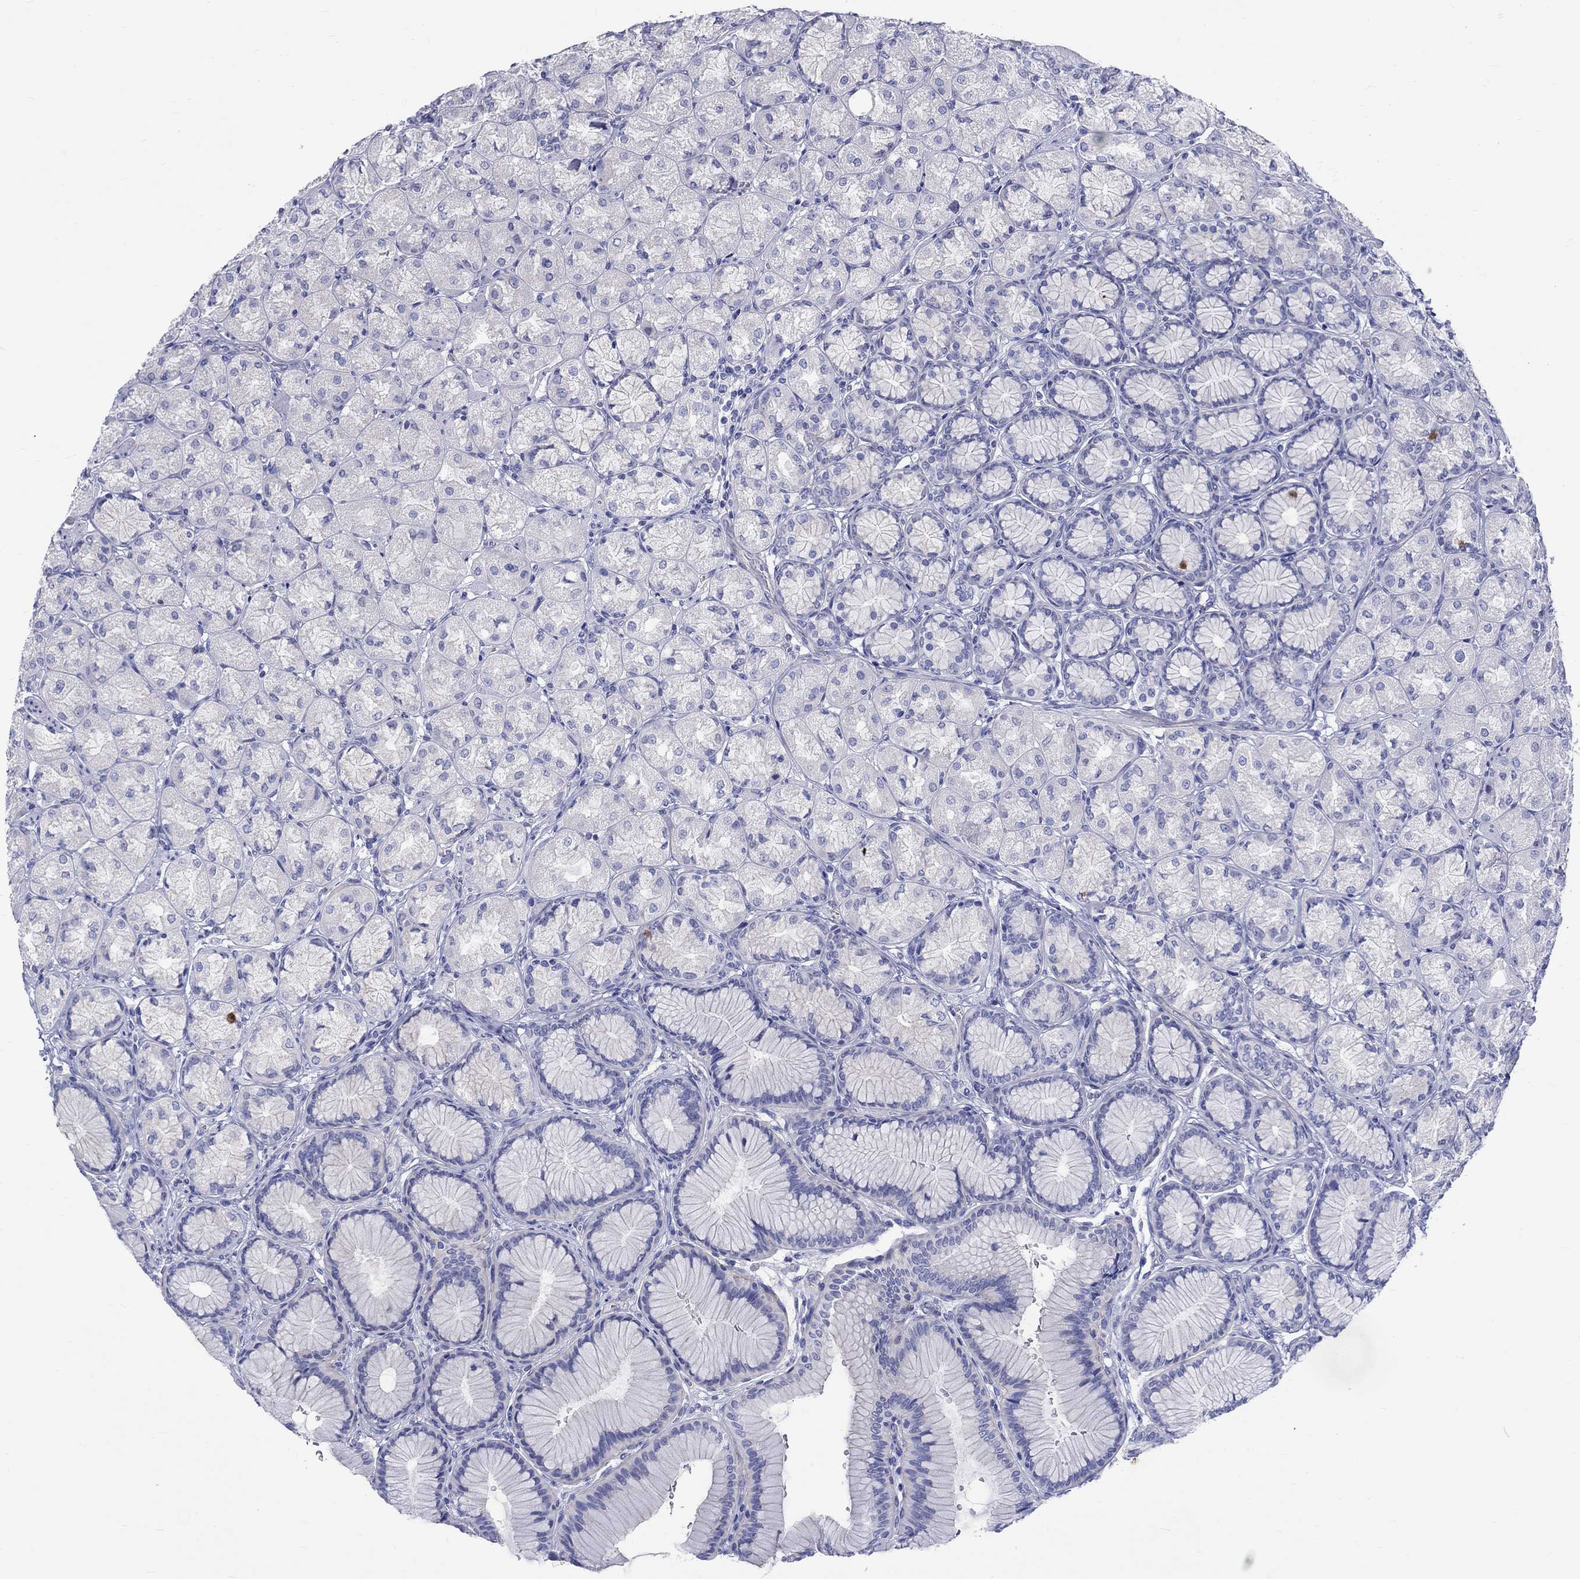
{"staining": {"intensity": "moderate", "quantity": "<25%", "location": "nuclear"}, "tissue": "stomach", "cell_type": "Glandular cells", "image_type": "normal", "snomed": [{"axis": "morphology", "description": "Normal tissue, NOS"}, {"axis": "morphology", "description": "Adenocarcinoma, NOS"}, {"axis": "morphology", "description": "Adenocarcinoma, High grade"}, {"axis": "topography", "description": "Stomach, upper"}, {"axis": "topography", "description": "Stomach"}], "caption": "A photomicrograph showing moderate nuclear staining in approximately <25% of glandular cells in benign stomach, as visualized by brown immunohistochemical staining.", "gene": "SH2D7", "patient": {"sex": "female", "age": 65}}